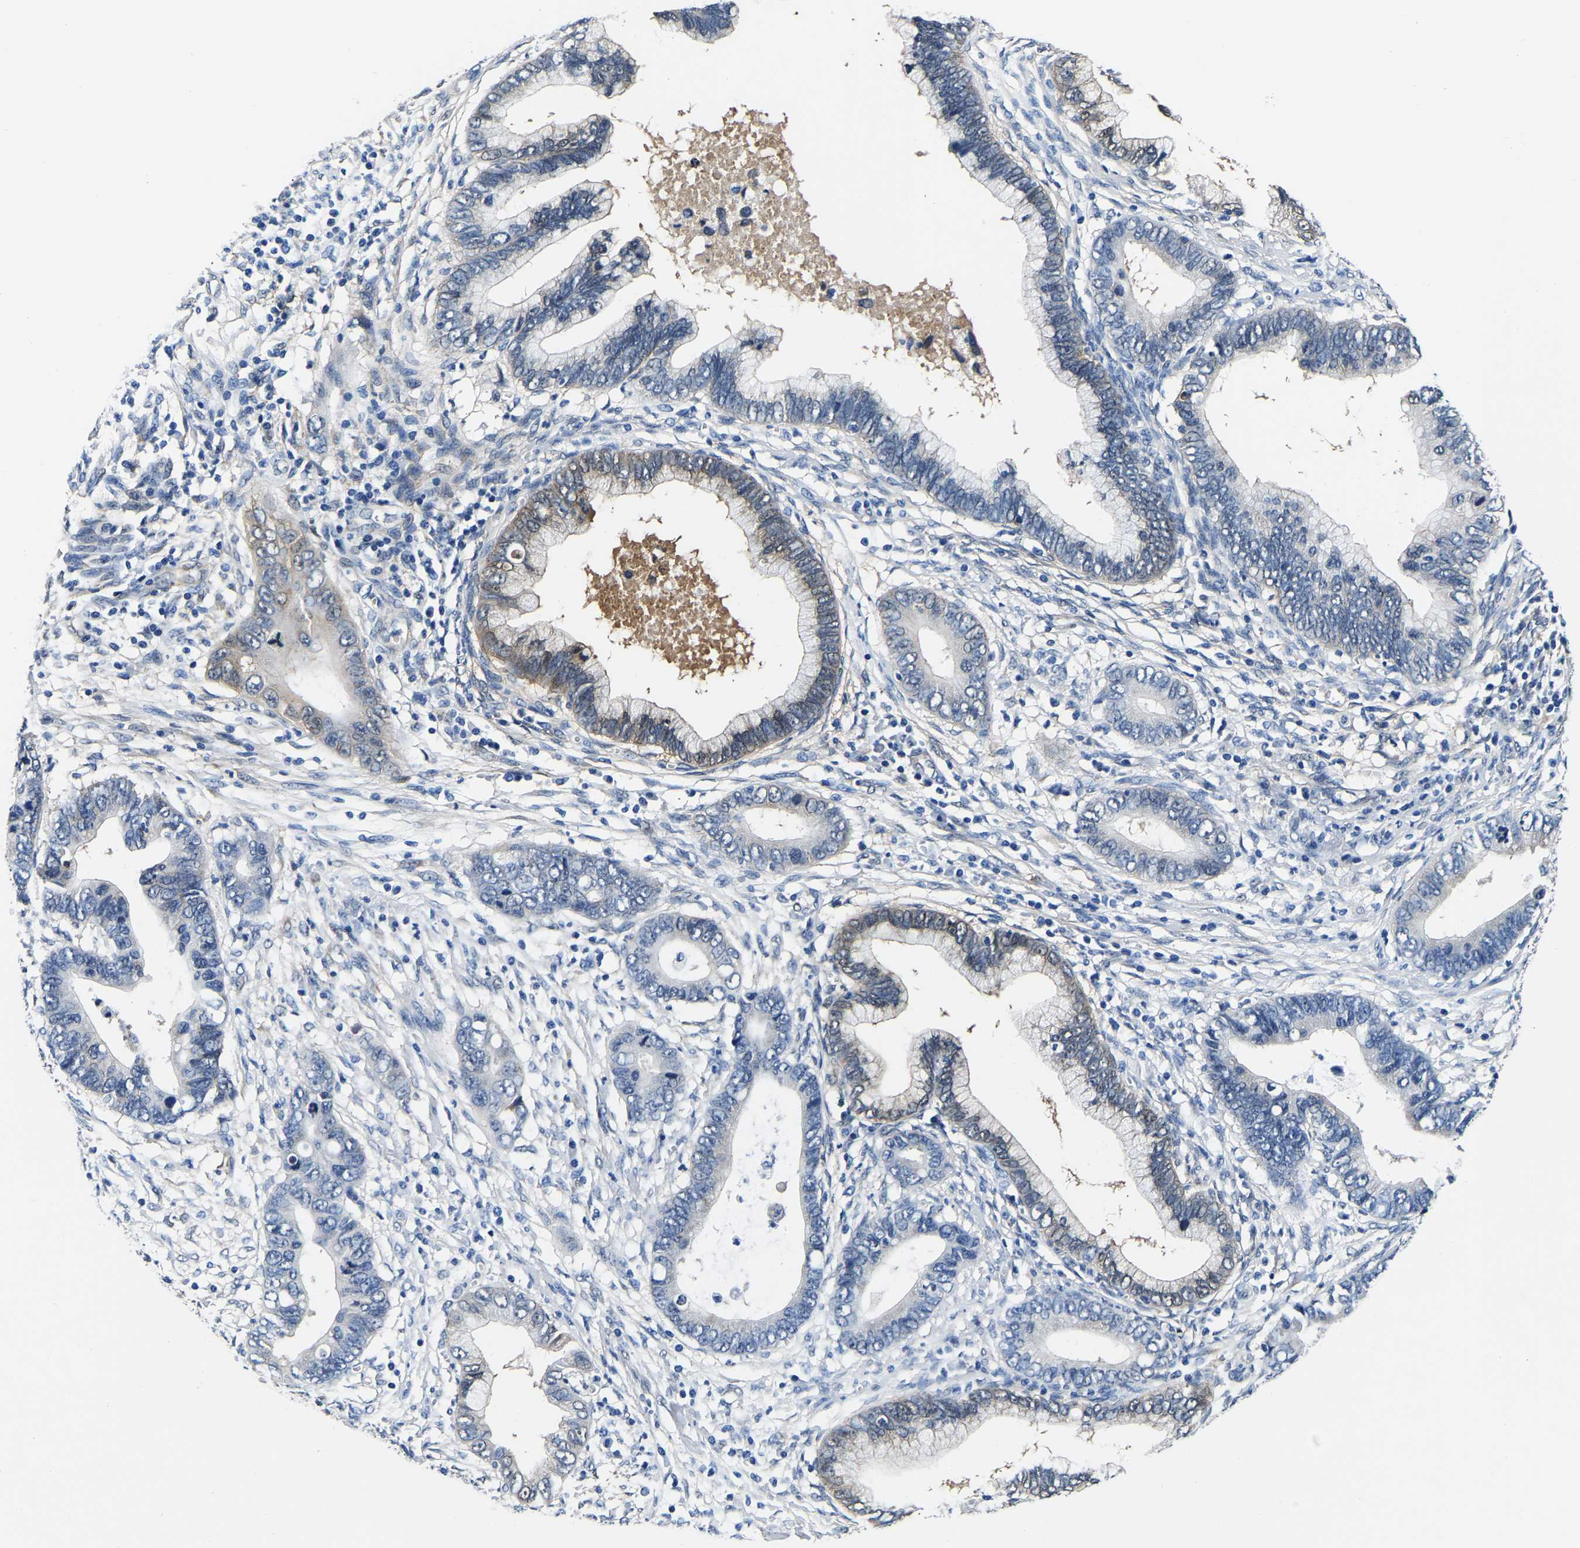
{"staining": {"intensity": "negative", "quantity": "none", "location": "none"}, "tissue": "cervical cancer", "cell_type": "Tumor cells", "image_type": "cancer", "snomed": [{"axis": "morphology", "description": "Adenocarcinoma, NOS"}, {"axis": "topography", "description": "Cervix"}], "caption": "Cervical cancer was stained to show a protein in brown. There is no significant staining in tumor cells.", "gene": "S100A13", "patient": {"sex": "female", "age": 44}}